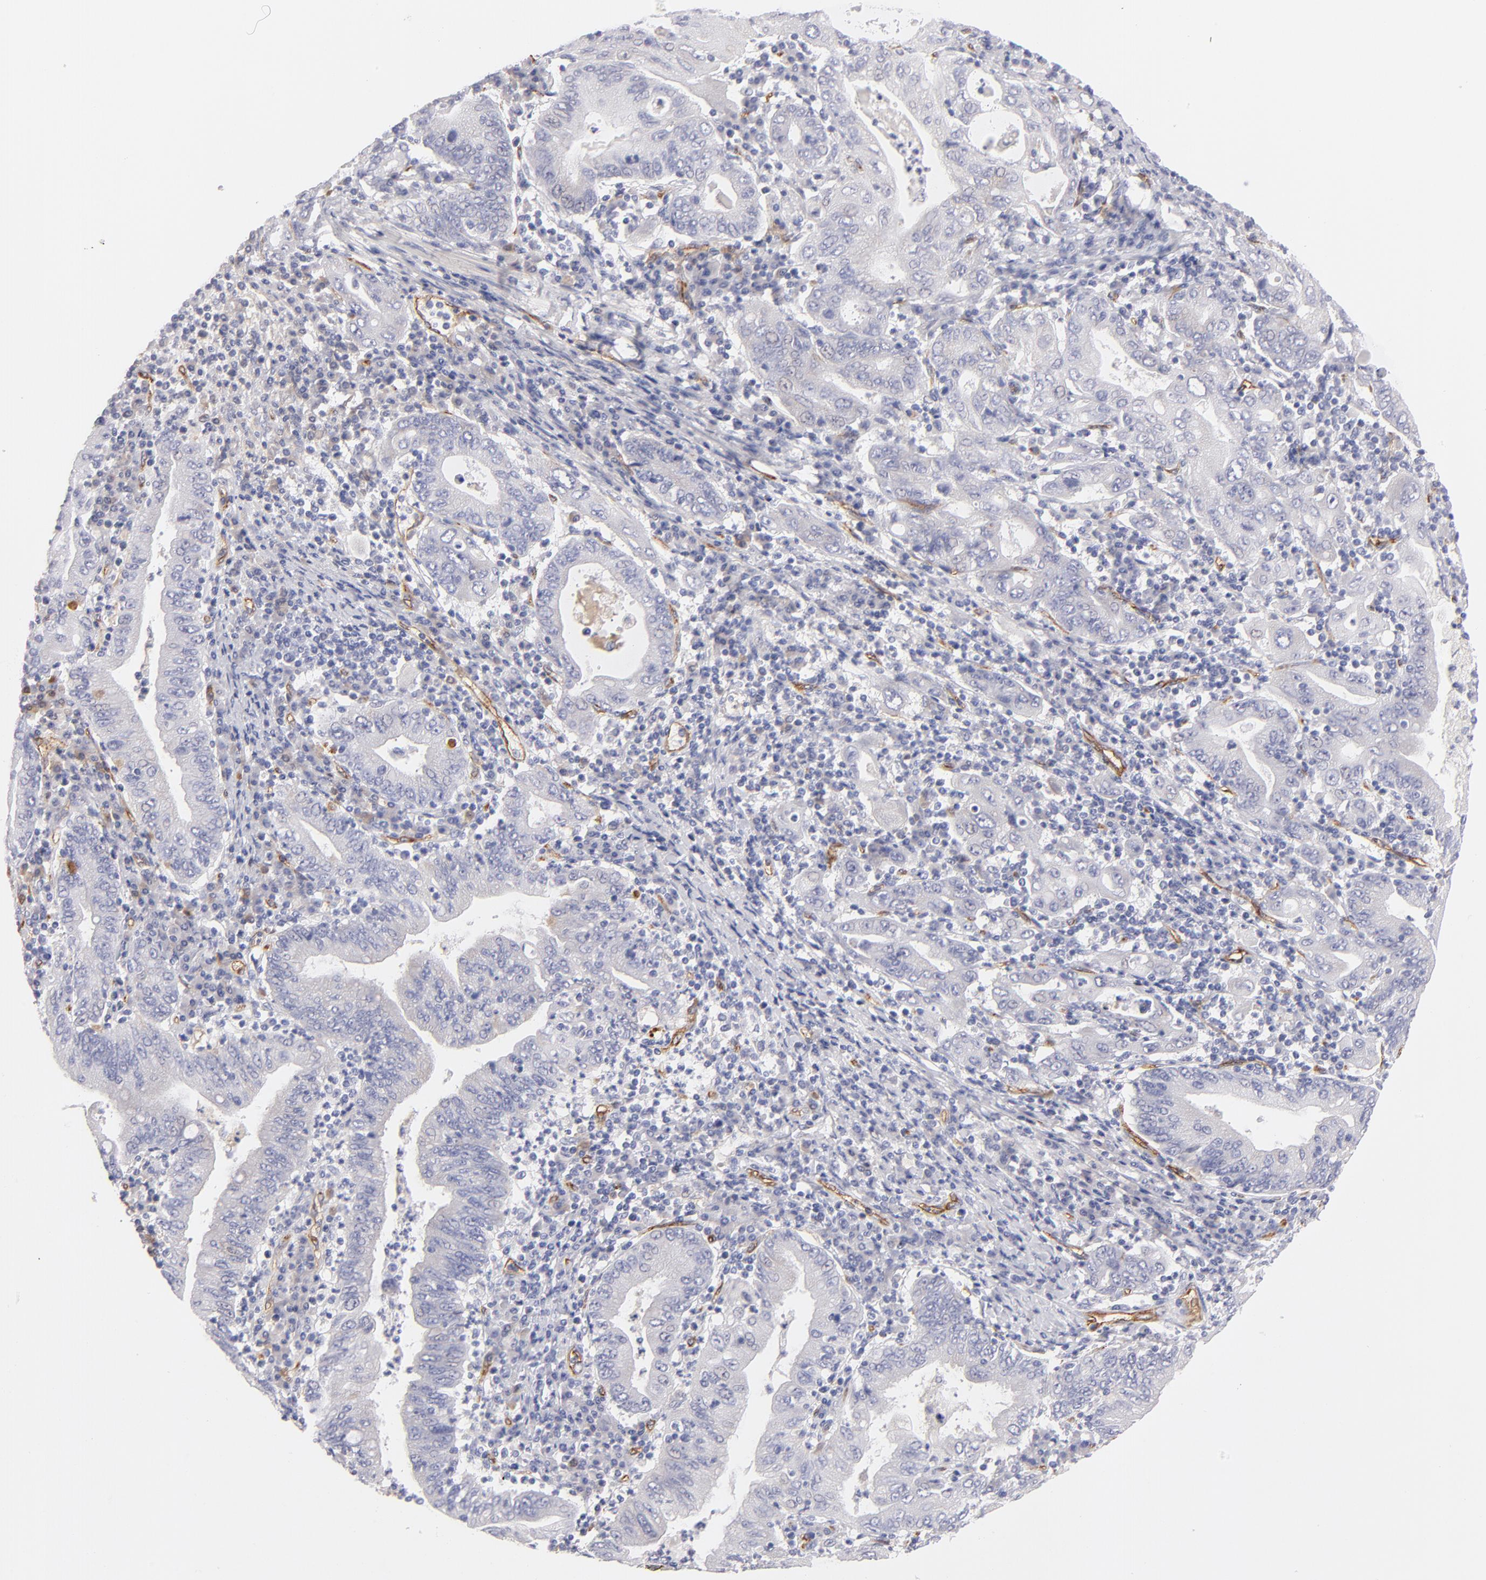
{"staining": {"intensity": "negative", "quantity": "none", "location": "none"}, "tissue": "stomach cancer", "cell_type": "Tumor cells", "image_type": "cancer", "snomed": [{"axis": "morphology", "description": "Normal tissue, NOS"}, {"axis": "morphology", "description": "Adenocarcinoma, NOS"}, {"axis": "topography", "description": "Esophagus"}, {"axis": "topography", "description": "Stomach, upper"}, {"axis": "topography", "description": "Peripheral nerve tissue"}], "caption": "IHC image of adenocarcinoma (stomach) stained for a protein (brown), which shows no positivity in tumor cells.", "gene": "PLVAP", "patient": {"sex": "male", "age": 62}}